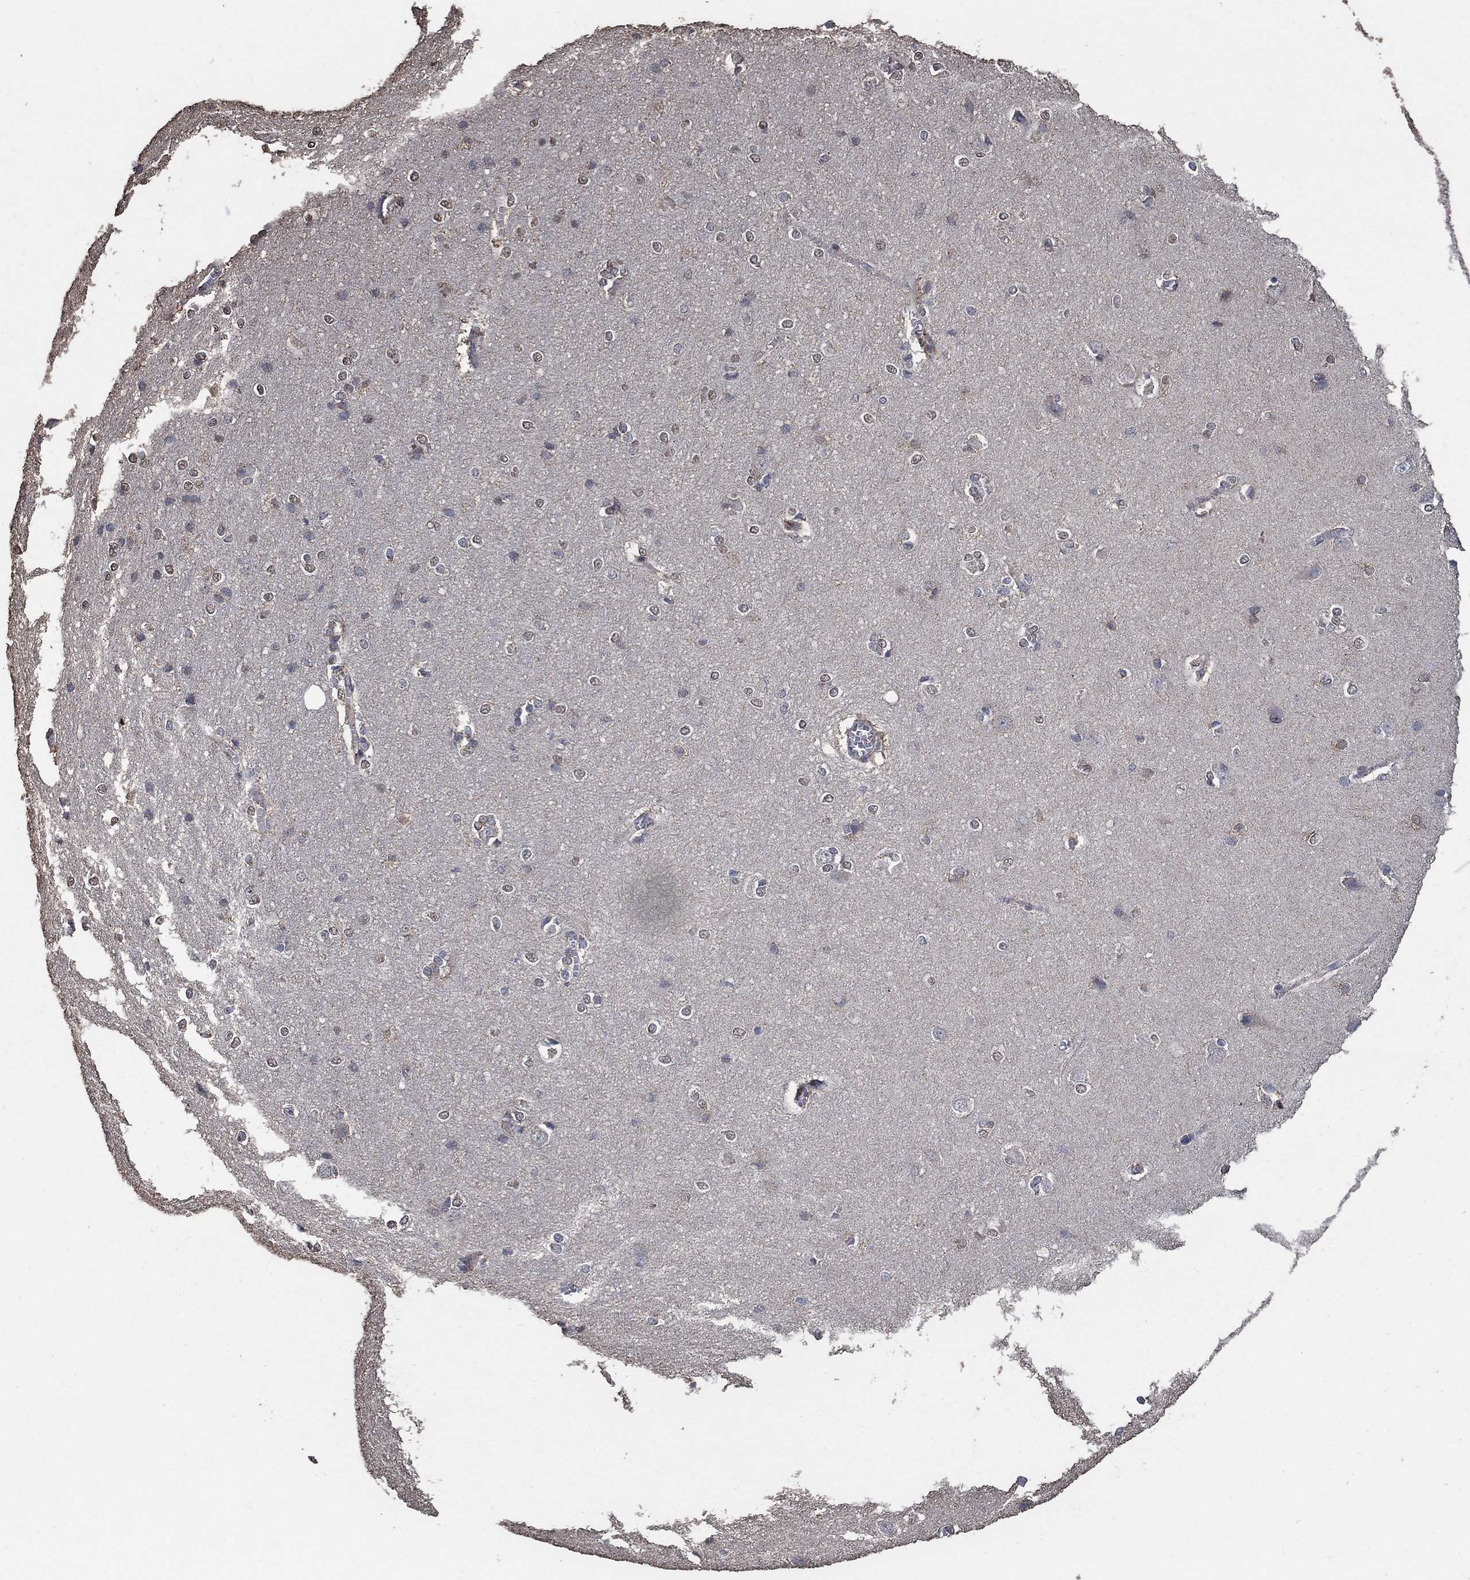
{"staining": {"intensity": "strong", "quantity": "25%-75%", "location": "cytoplasmic/membranous"}, "tissue": "cerebral cortex", "cell_type": "Endothelial cells", "image_type": "normal", "snomed": [{"axis": "morphology", "description": "Normal tissue, NOS"}, {"axis": "topography", "description": "Cerebral cortex"}], "caption": "Immunohistochemistry (IHC) image of unremarkable cerebral cortex stained for a protein (brown), which displays high levels of strong cytoplasmic/membranous positivity in about 25%-75% of endothelial cells.", "gene": "MRPS24", "patient": {"sex": "male", "age": 37}}